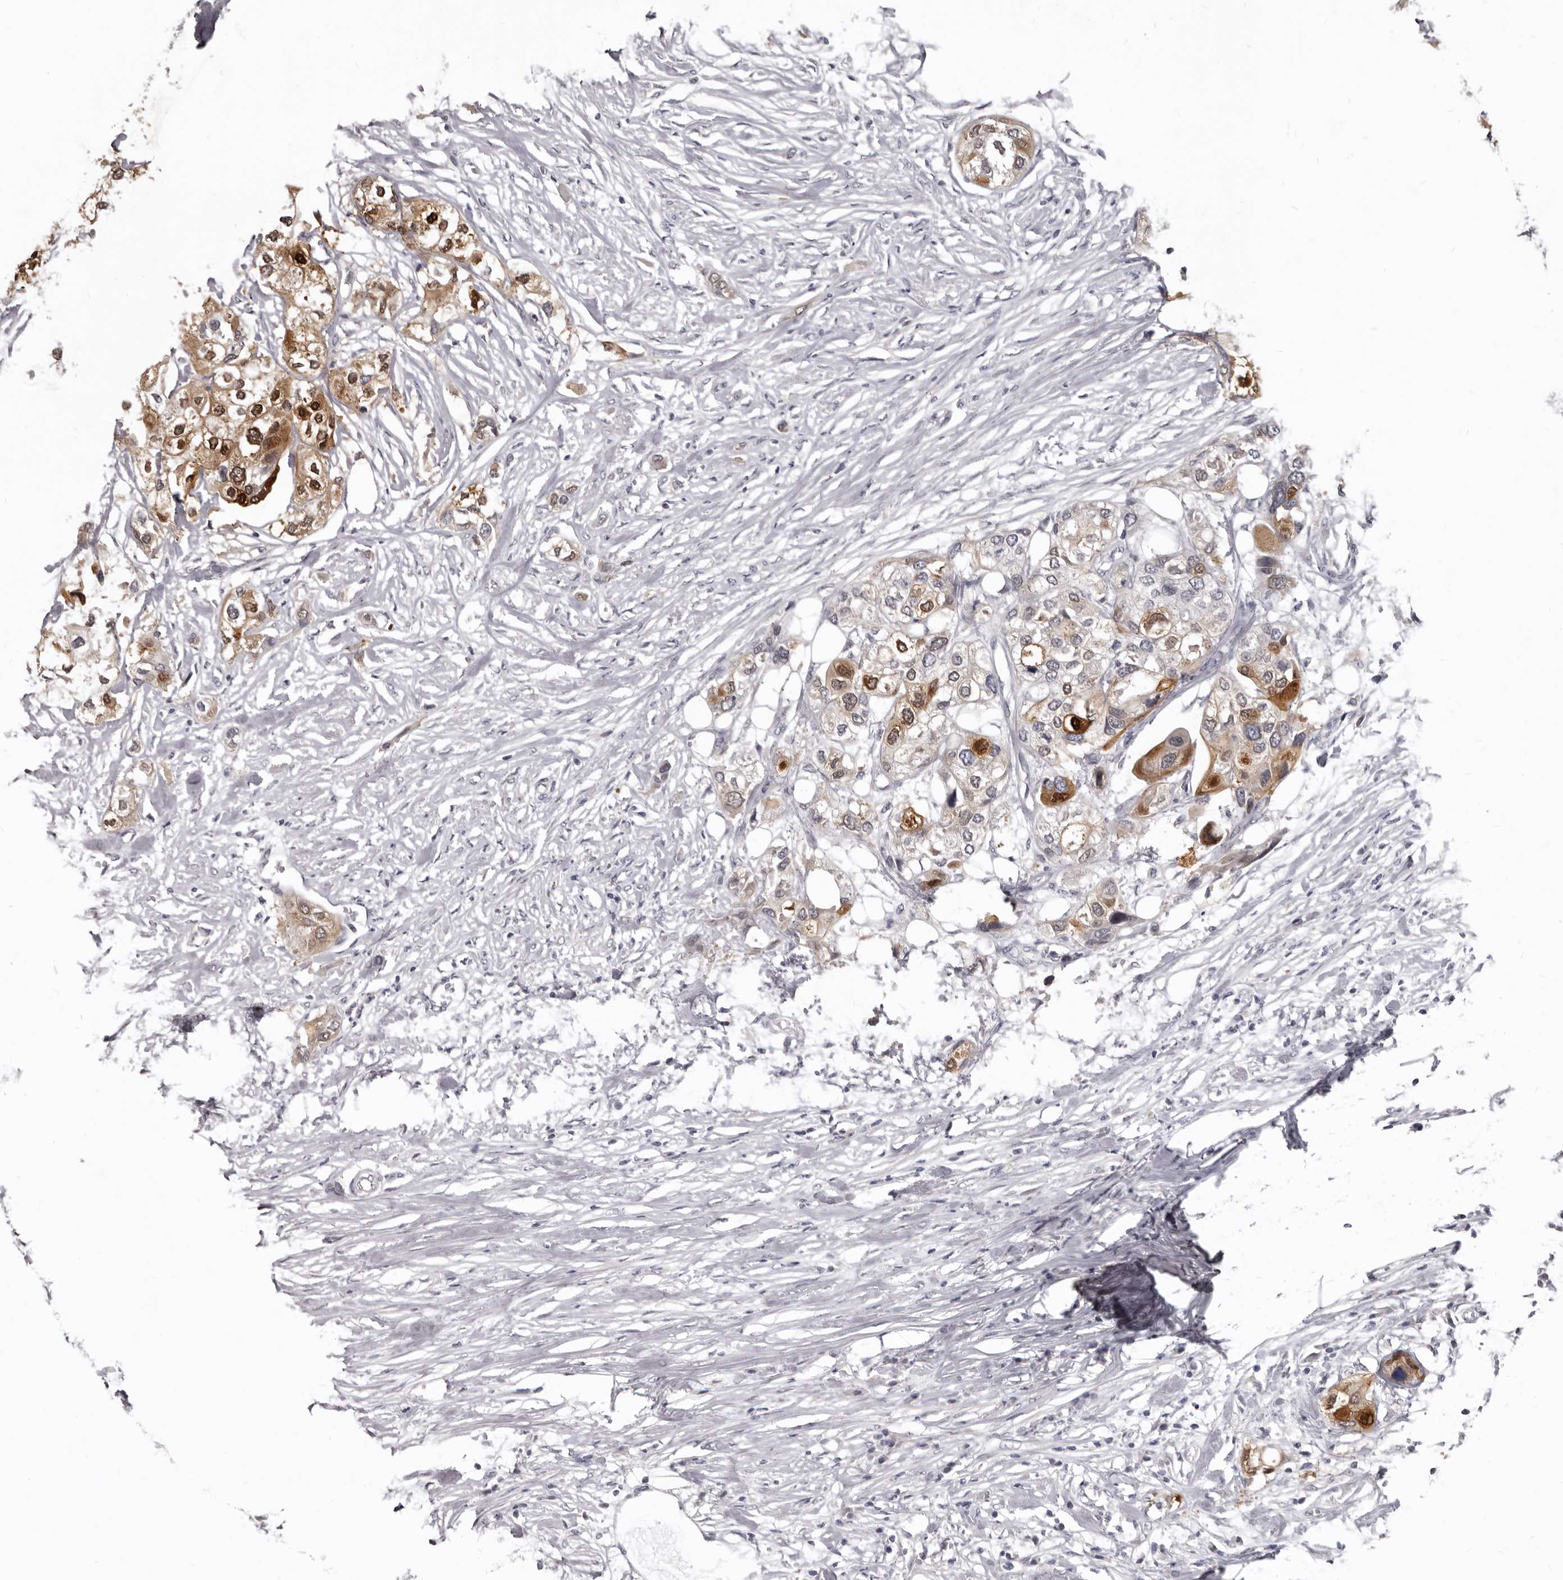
{"staining": {"intensity": "moderate", "quantity": "25%-75%", "location": "cytoplasmic/membranous,nuclear"}, "tissue": "urothelial cancer", "cell_type": "Tumor cells", "image_type": "cancer", "snomed": [{"axis": "morphology", "description": "Urothelial carcinoma, High grade"}, {"axis": "topography", "description": "Urinary bladder"}], "caption": "Immunohistochemical staining of human urothelial carcinoma (high-grade) demonstrates medium levels of moderate cytoplasmic/membranous and nuclear protein expression in about 25%-75% of tumor cells.", "gene": "SULT1E1", "patient": {"sex": "male", "age": 64}}